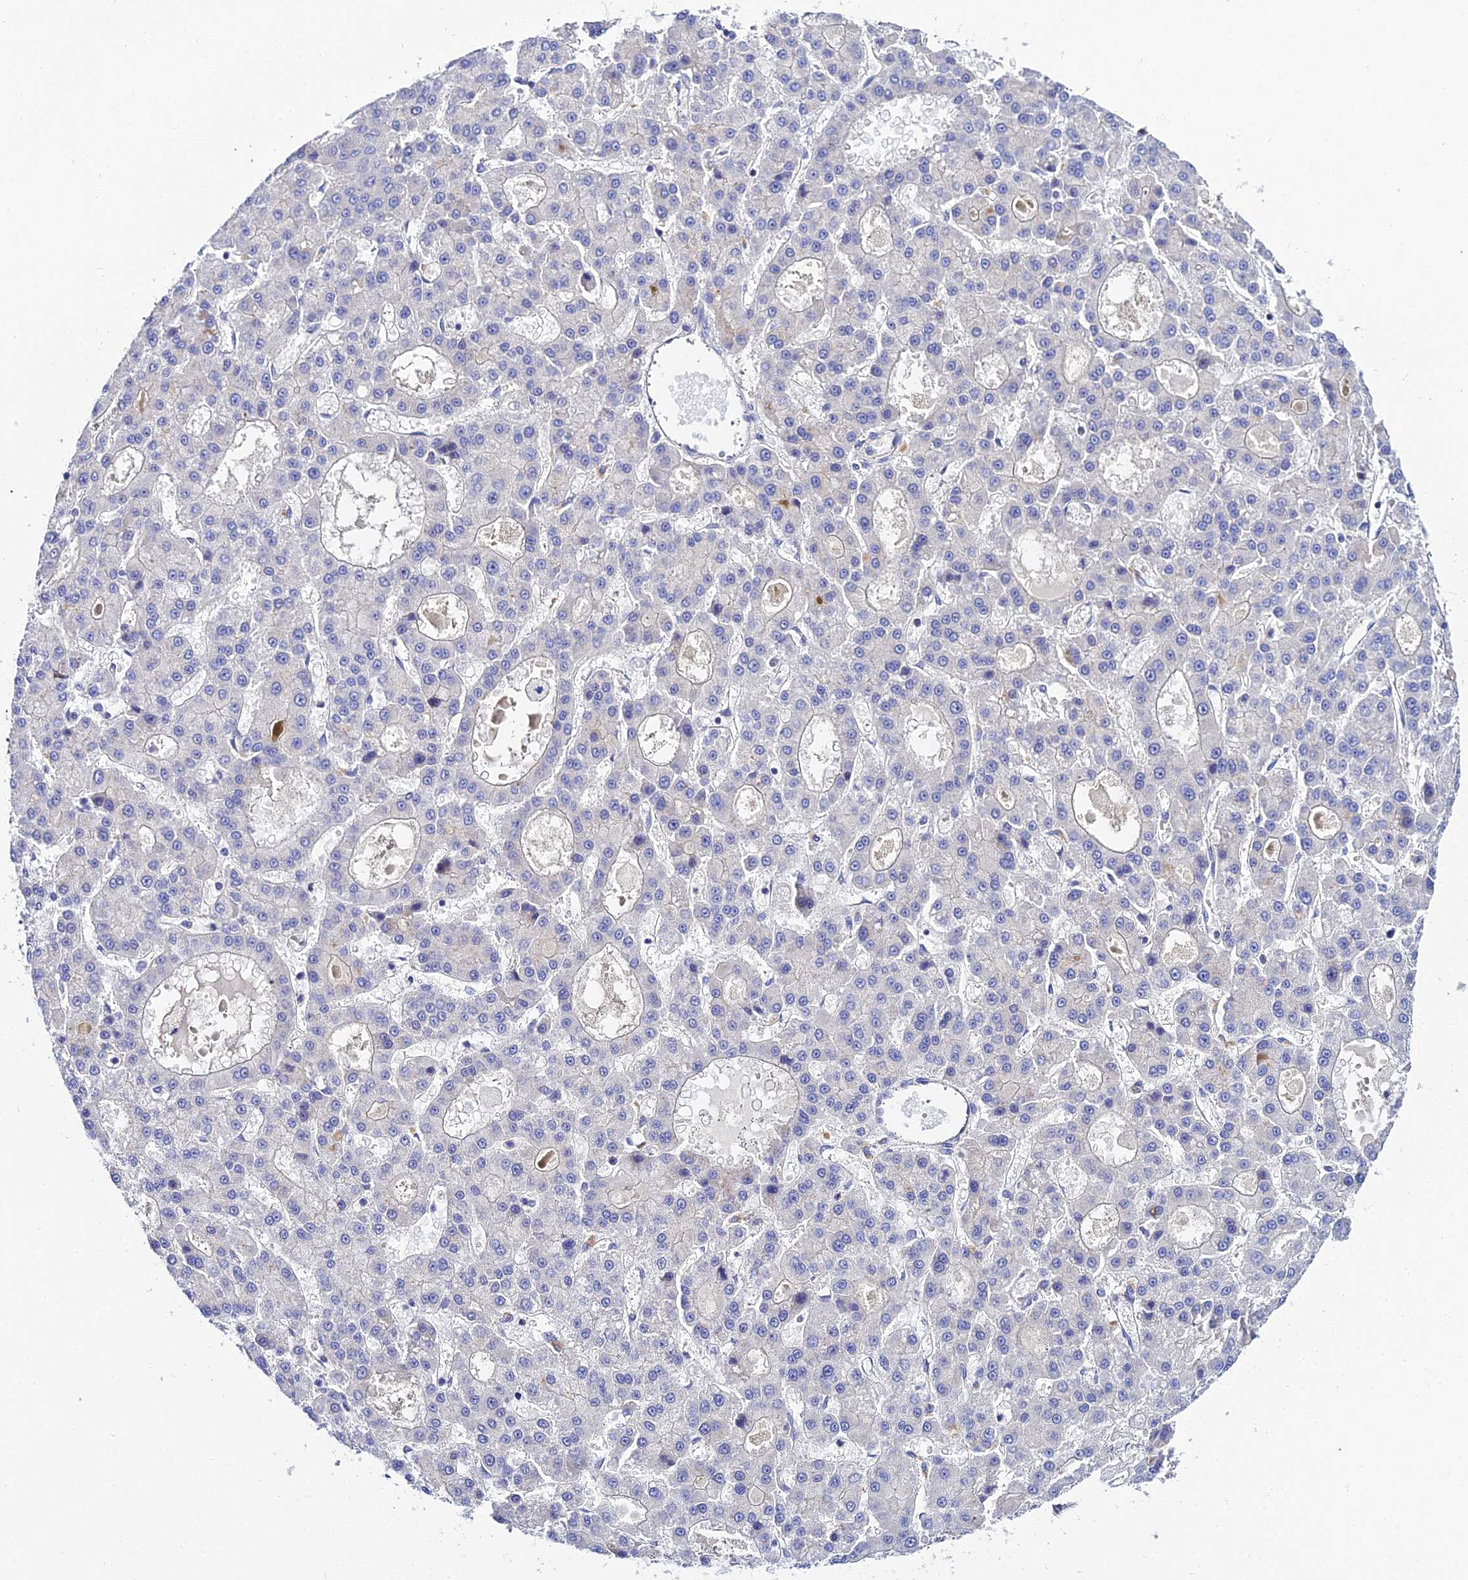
{"staining": {"intensity": "negative", "quantity": "none", "location": "none"}, "tissue": "liver cancer", "cell_type": "Tumor cells", "image_type": "cancer", "snomed": [{"axis": "morphology", "description": "Carcinoma, Hepatocellular, NOS"}, {"axis": "topography", "description": "Liver"}], "caption": "A micrograph of liver cancer stained for a protein demonstrates no brown staining in tumor cells.", "gene": "APOBEC3H", "patient": {"sex": "male", "age": 70}}